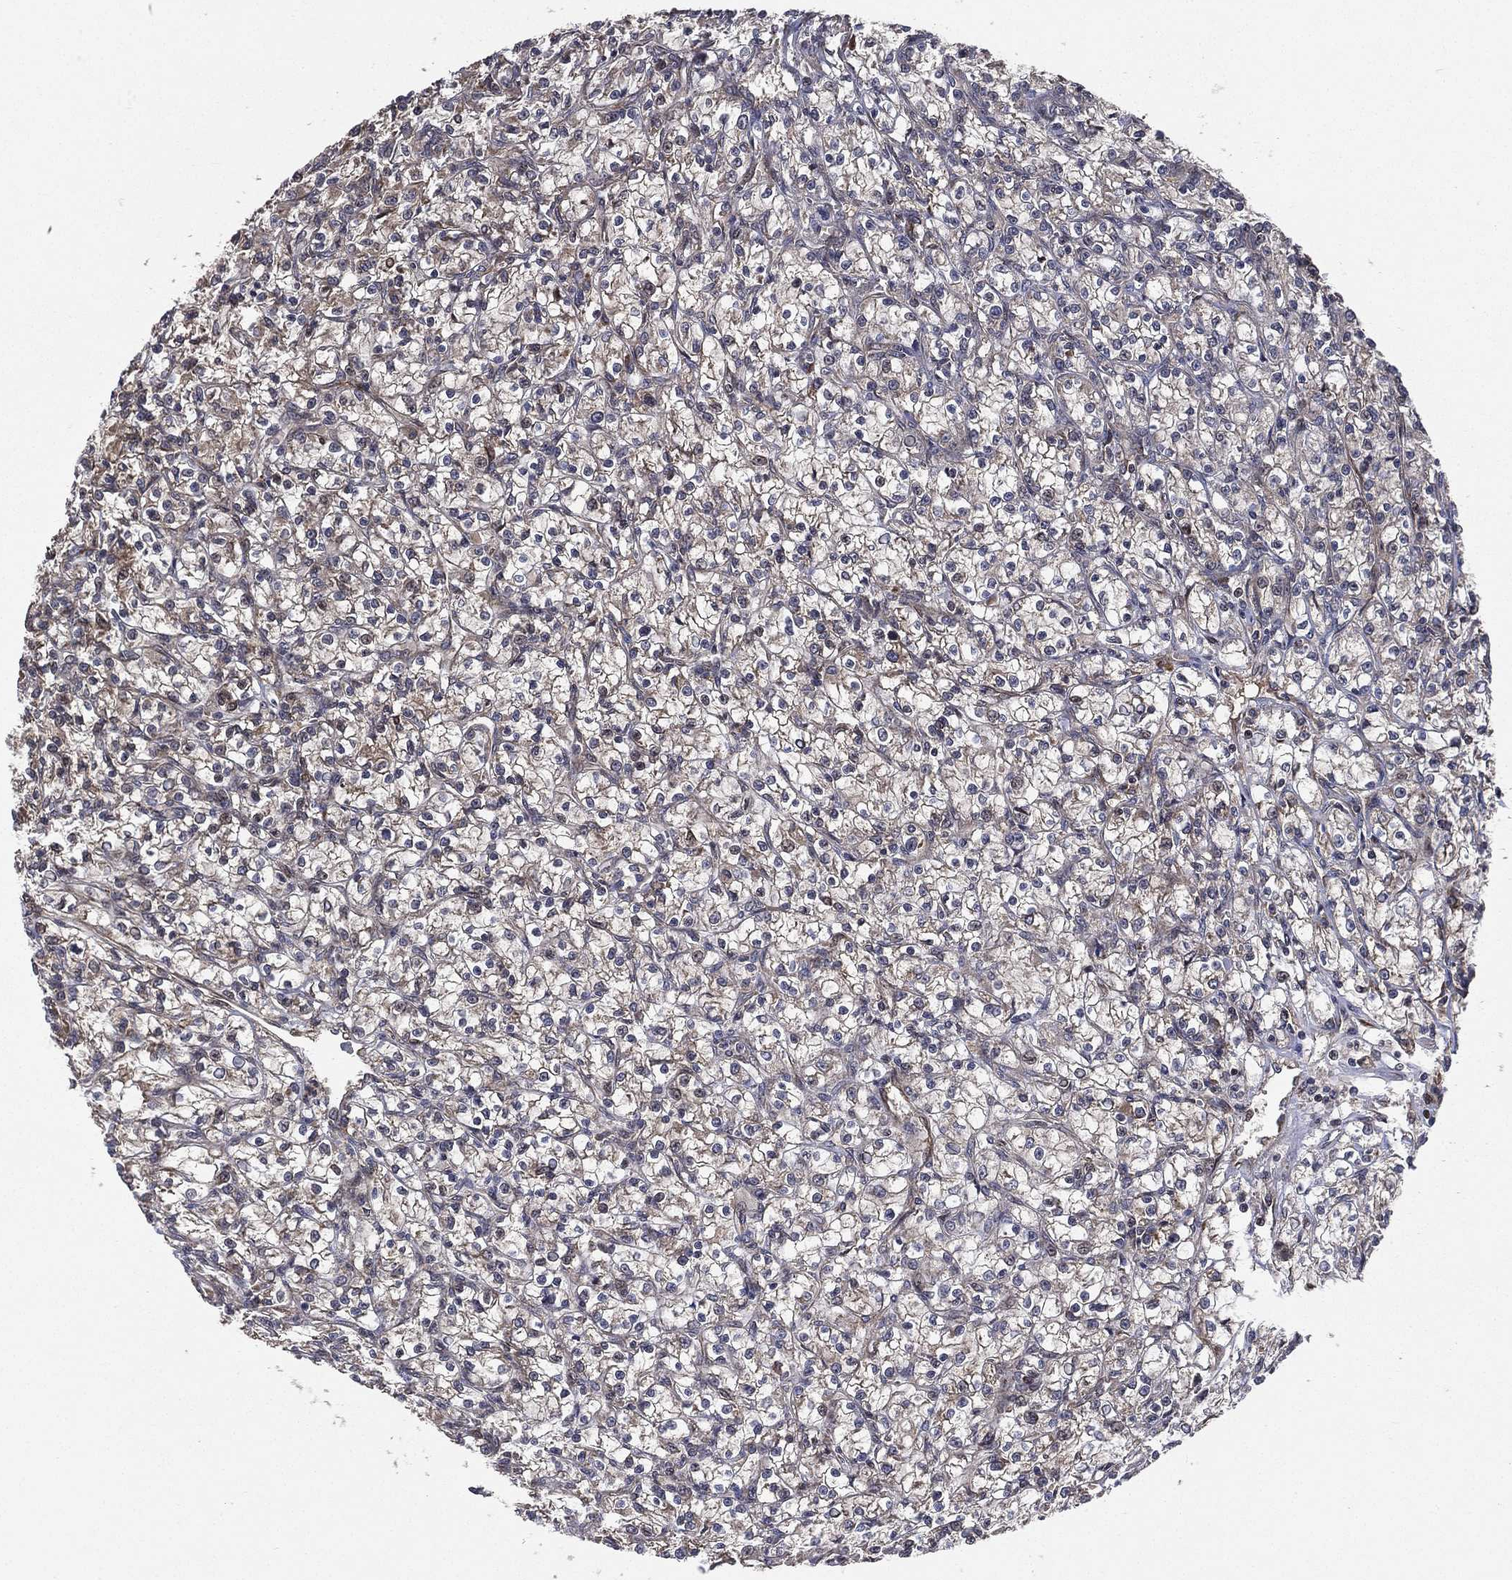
{"staining": {"intensity": "weak", "quantity": "<25%", "location": "cytoplasmic/membranous"}, "tissue": "renal cancer", "cell_type": "Tumor cells", "image_type": "cancer", "snomed": [{"axis": "morphology", "description": "Adenocarcinoma, NOS"}, {"axis": "topography", "description": "Kidney"}], "caption": "Immunohistochemistry photomicrograph of renal cancer (adenocarcinoma) stained for a protein (brown), which demonstrates no expression in tumor cells.", "gene": "RAB11FIP4", "patient": {"sex": "female", "age": 59}}